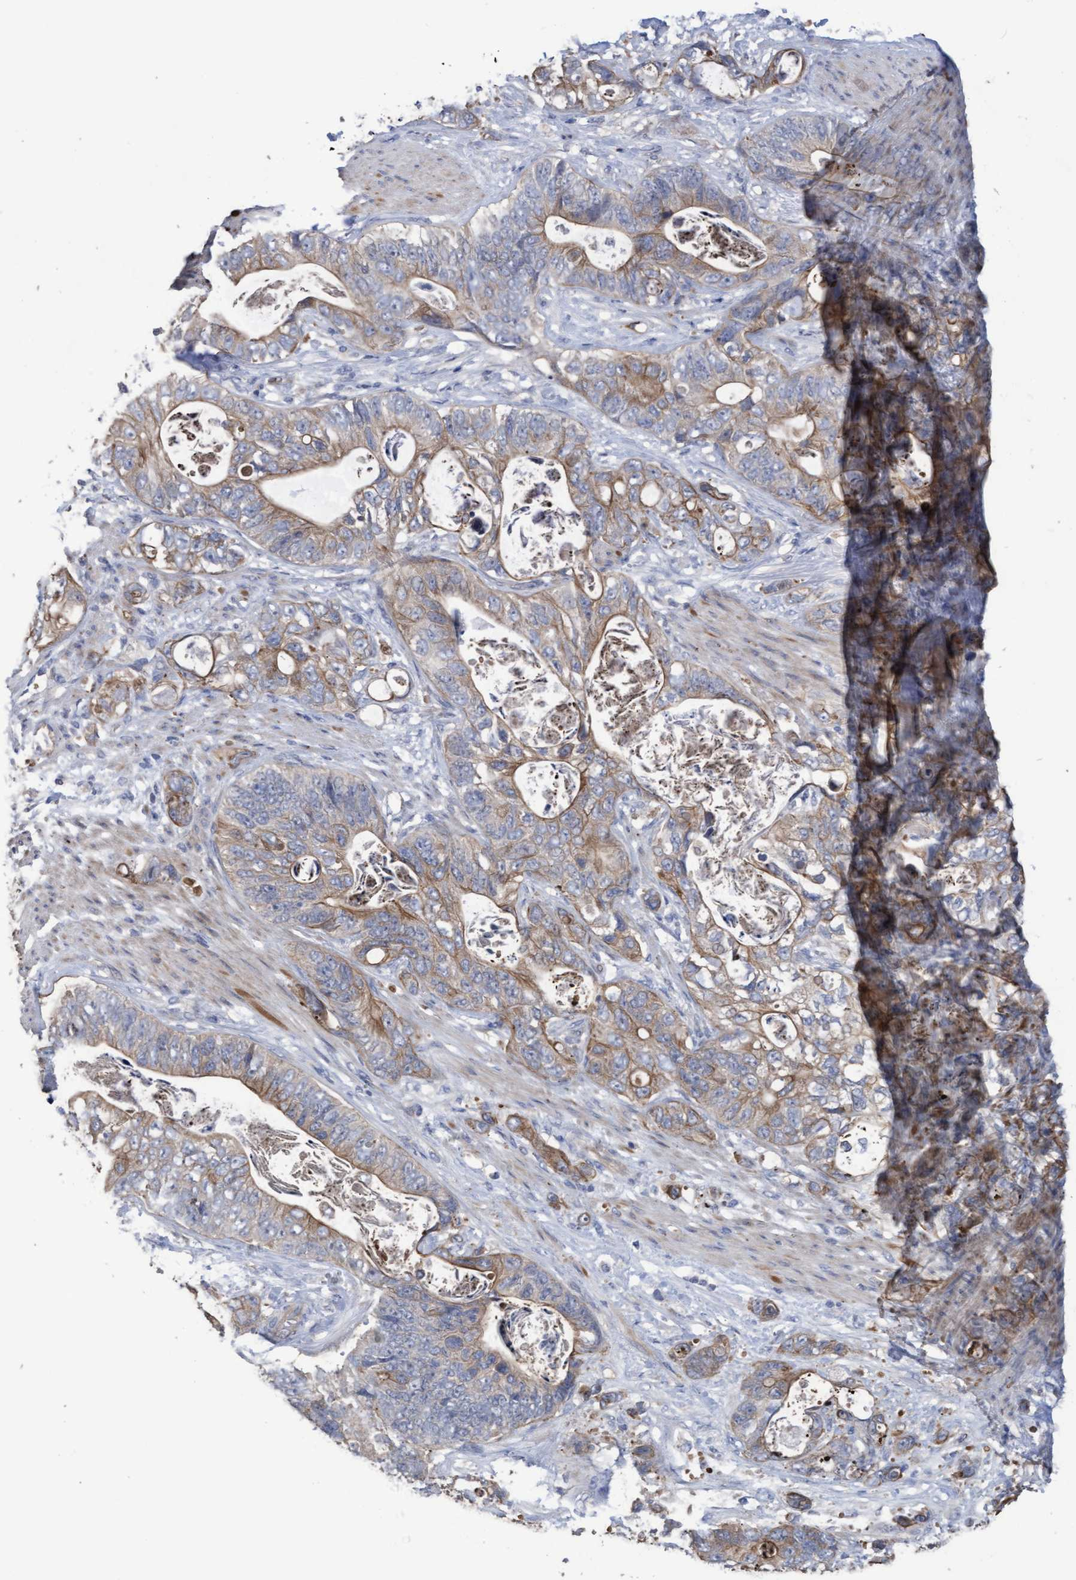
{"staining": {"intensity": "weak", "quantity": ">75%", "location": "cytoplasmic/membranous"}, "tissue": "stomach cancer", "cell_type": "Tumor cells", "image_type": "cancer", "snomed": [{"axis": "morphology", "description": "Normal tissue, NOS"}, {"axis": "morphology", "description": "Adenocarcinoma, NOS"}, {"axis": "topography", "description": "Stomach"}], "caption": "This is a photomicrograph of immunohistochemistry staining of stomach cancer (adenocarcinoma), which shows weak staining in the cytoplasmic/membranous of tumor cells.", "gene": "KRT24", "patient": {"sex": "female", "age": 89}}